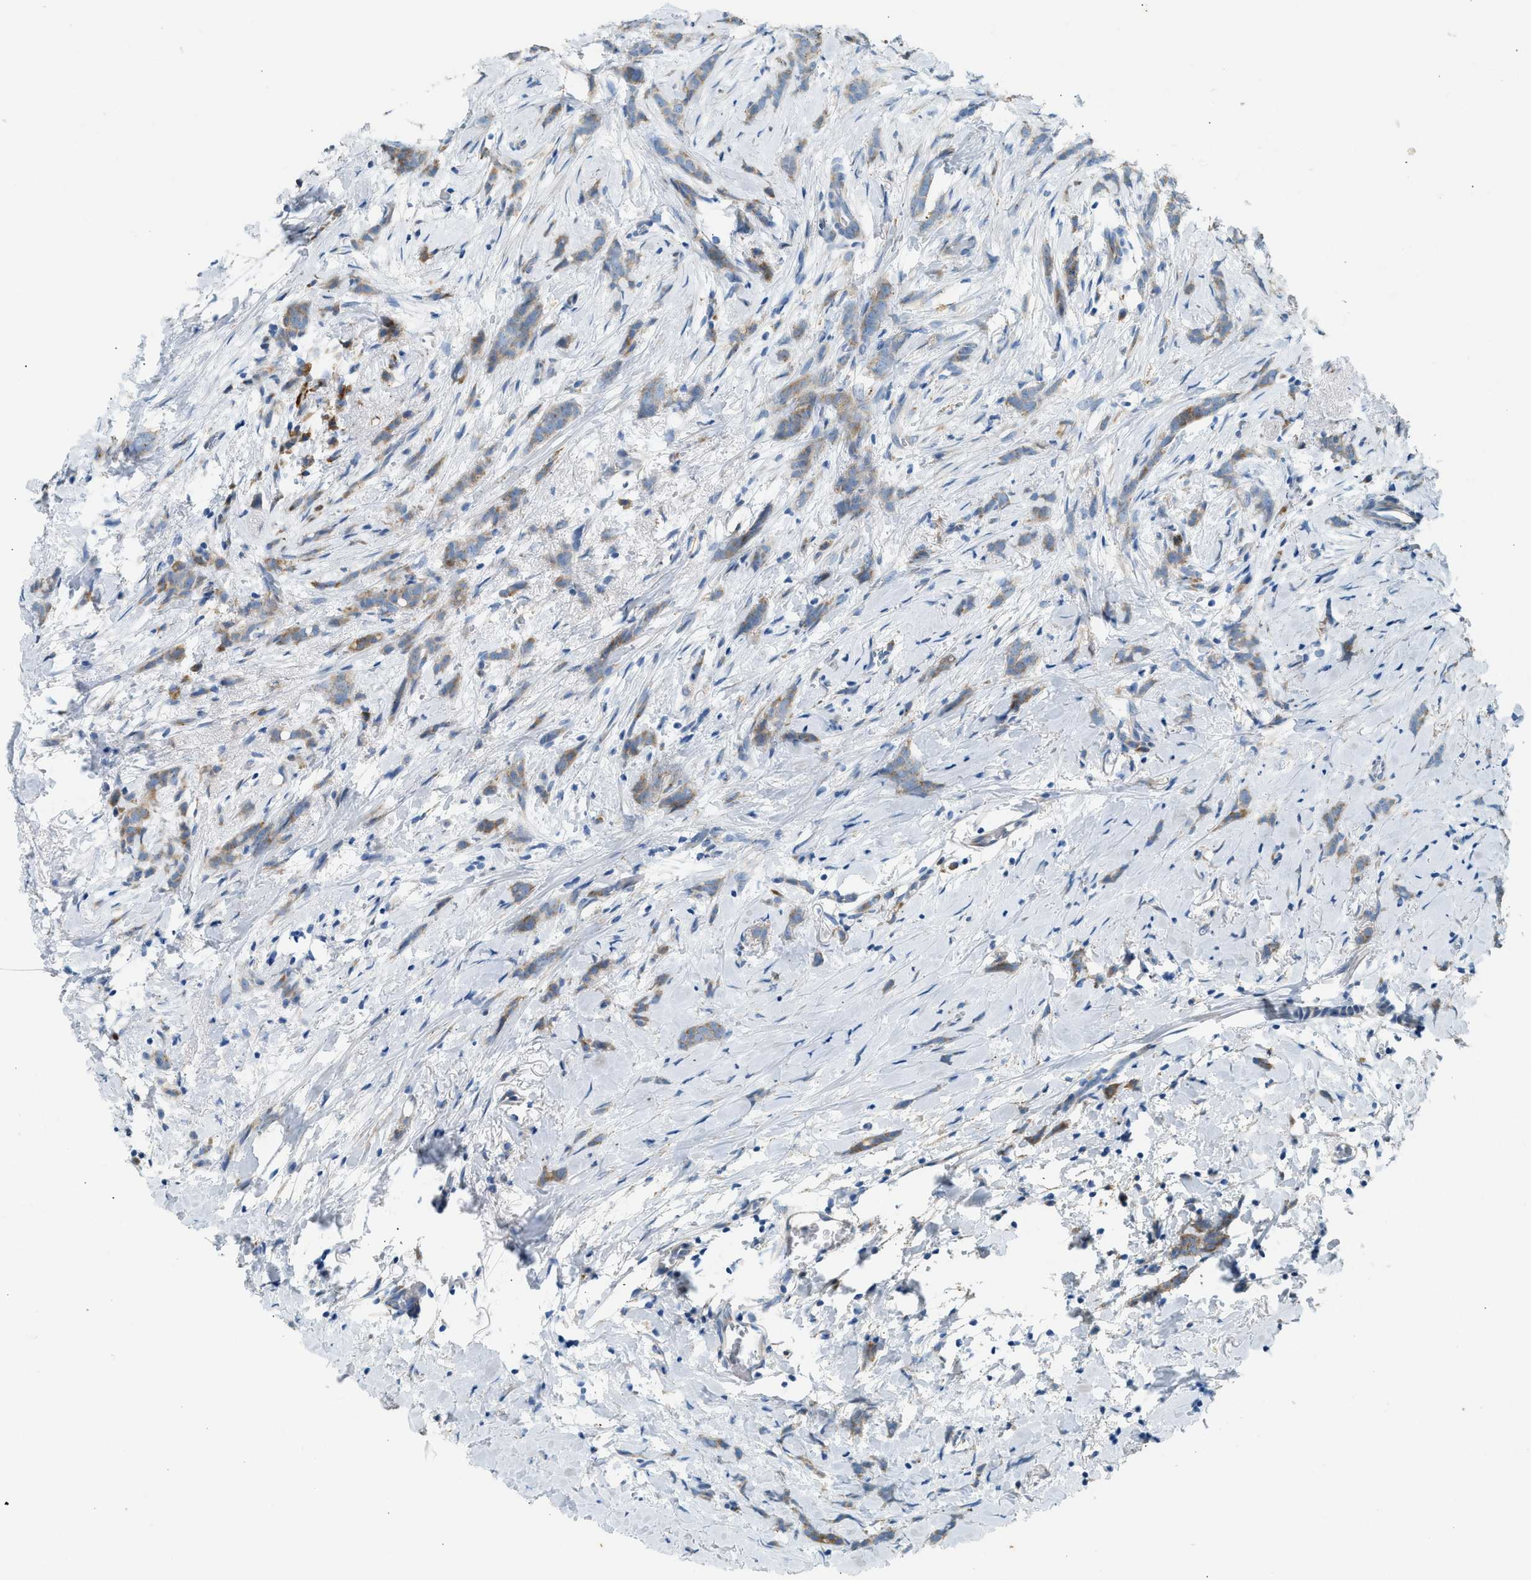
{"staining": {"intensity": "moderate", "quantity": ">75%", "location": "cytoplasmic/membranous"}, "tissue": "breast cancer", "cell_type": "Tumor cells", "image_type": "cancer", "snomed": [{"axis": "morphology", "description": "Lobular carcinoma, in situ"}, {"axis": "morphology", "description": "Lobular carcinoma"}, {"axis": "topography", "description": "Breast"}], "caption": "Protein staining by immunohistochemistry exhibits moderate cytoplasmic/membranous expression in about >75% of tumor cells in breast cancer.", "gene": "CTSB", "patient": {"sex": "female", "age": 41}}